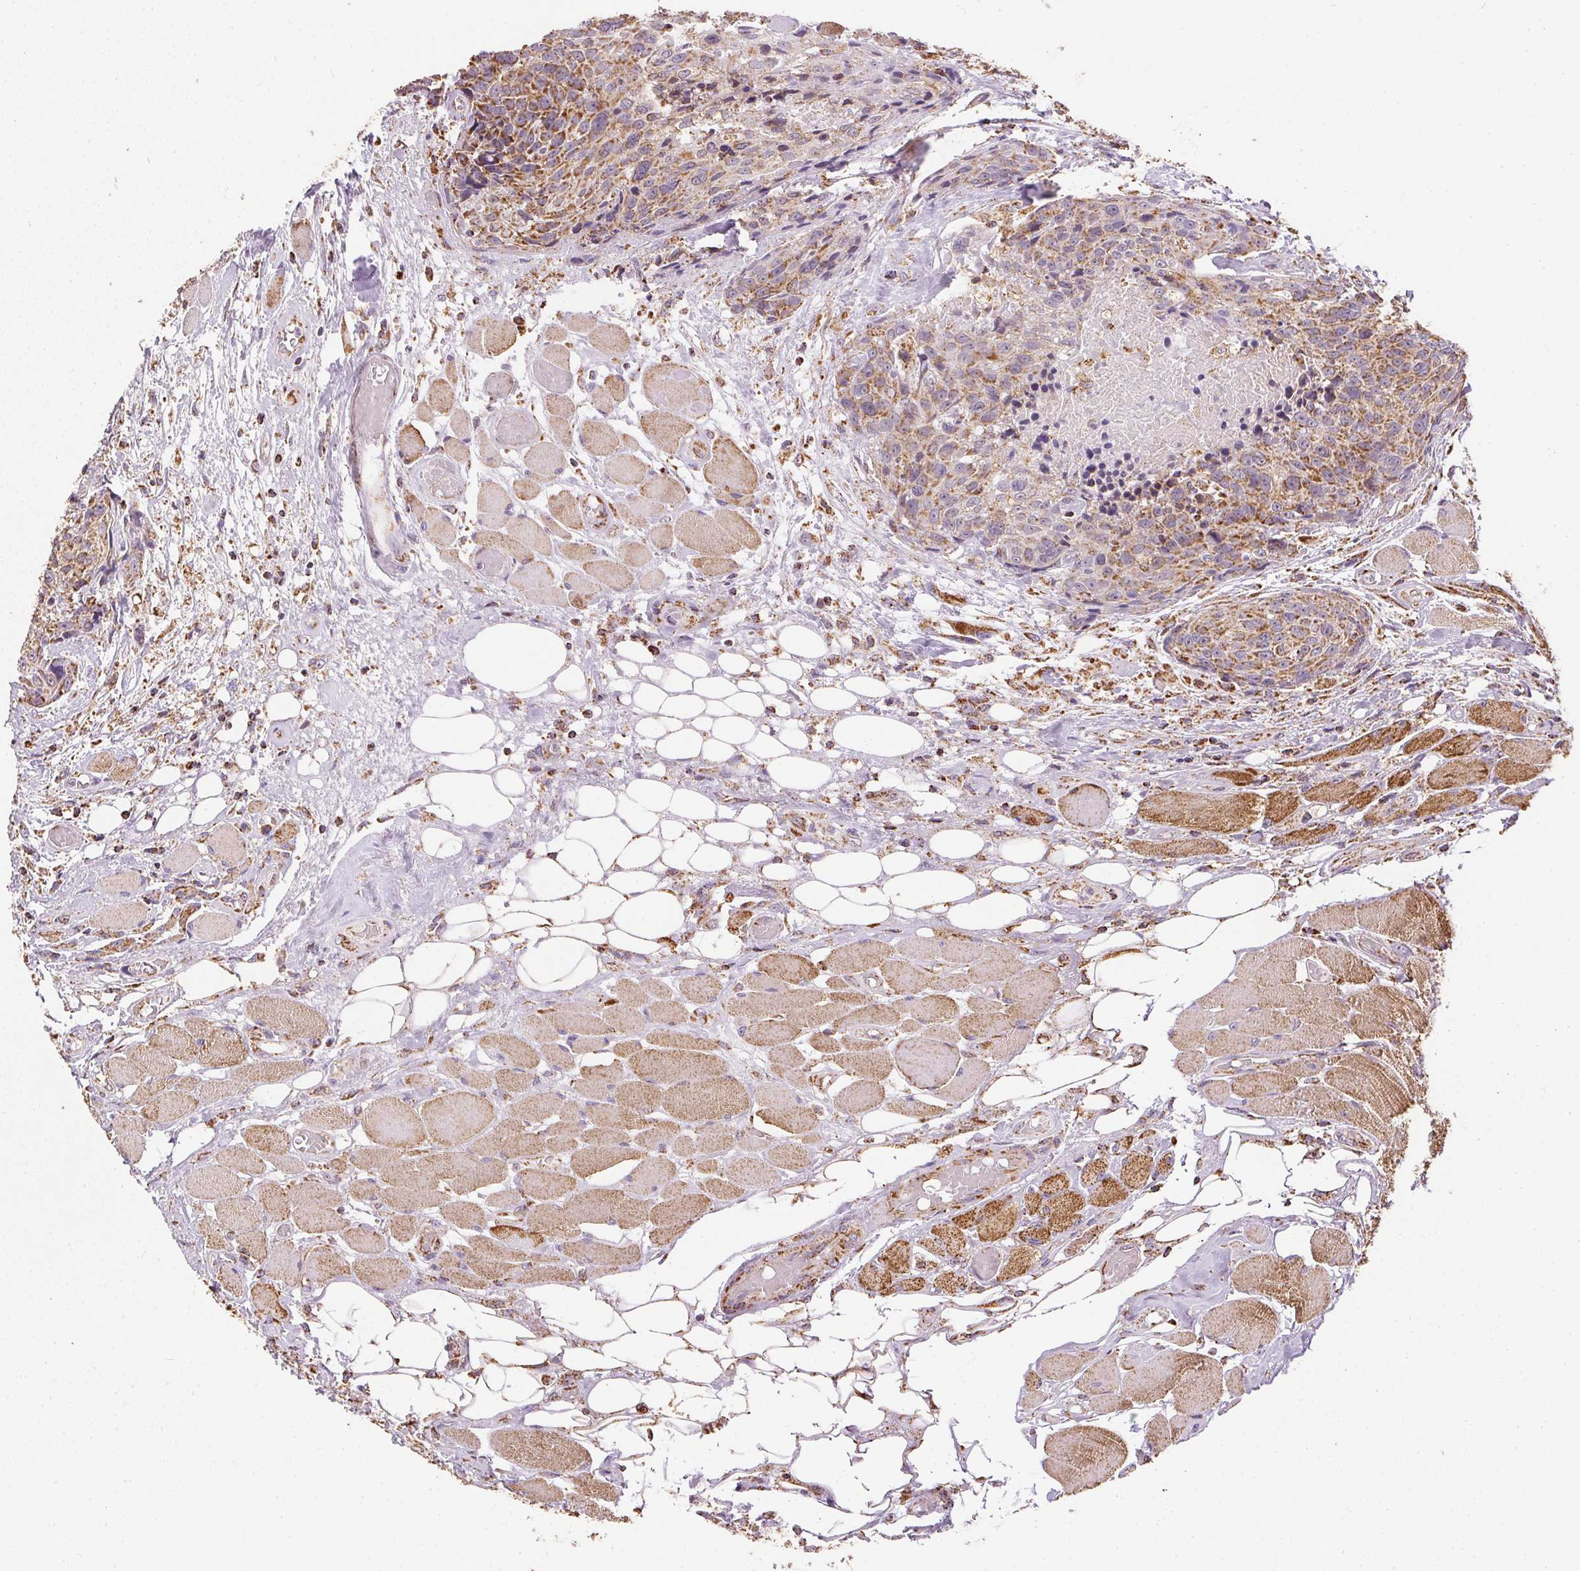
{"staining": {"intensity": "moderate", "quantity": ">75%", "location": "cytoplasmic/membranous"}, "tissue": "head and neck cancer", "cell_type": "Tumor cells", "image_type": "cancer", "snomed": [{"axis": "morphology", "description": "Squamous cell carcinoma, NOS"}, {"axis": "topography", "description": "Oral tissue"}, {"axis": "topography", "description": "Head-Neck"}], "caption": "High-magnification brightfield microscopy of head and neck cancer (squamous cell carcinoma) stained with DAB (3,3'-diaminobenzidine) (brown) and counterstained with hematoxylin (blue). tumor cells exhibit moderate cytoplasmic/membranous staining is seen in approximately>75% of cells. Nuclei are stained in blue.", "gene": "MAPK11", "patient": {"sex": "male", "age": 64}}